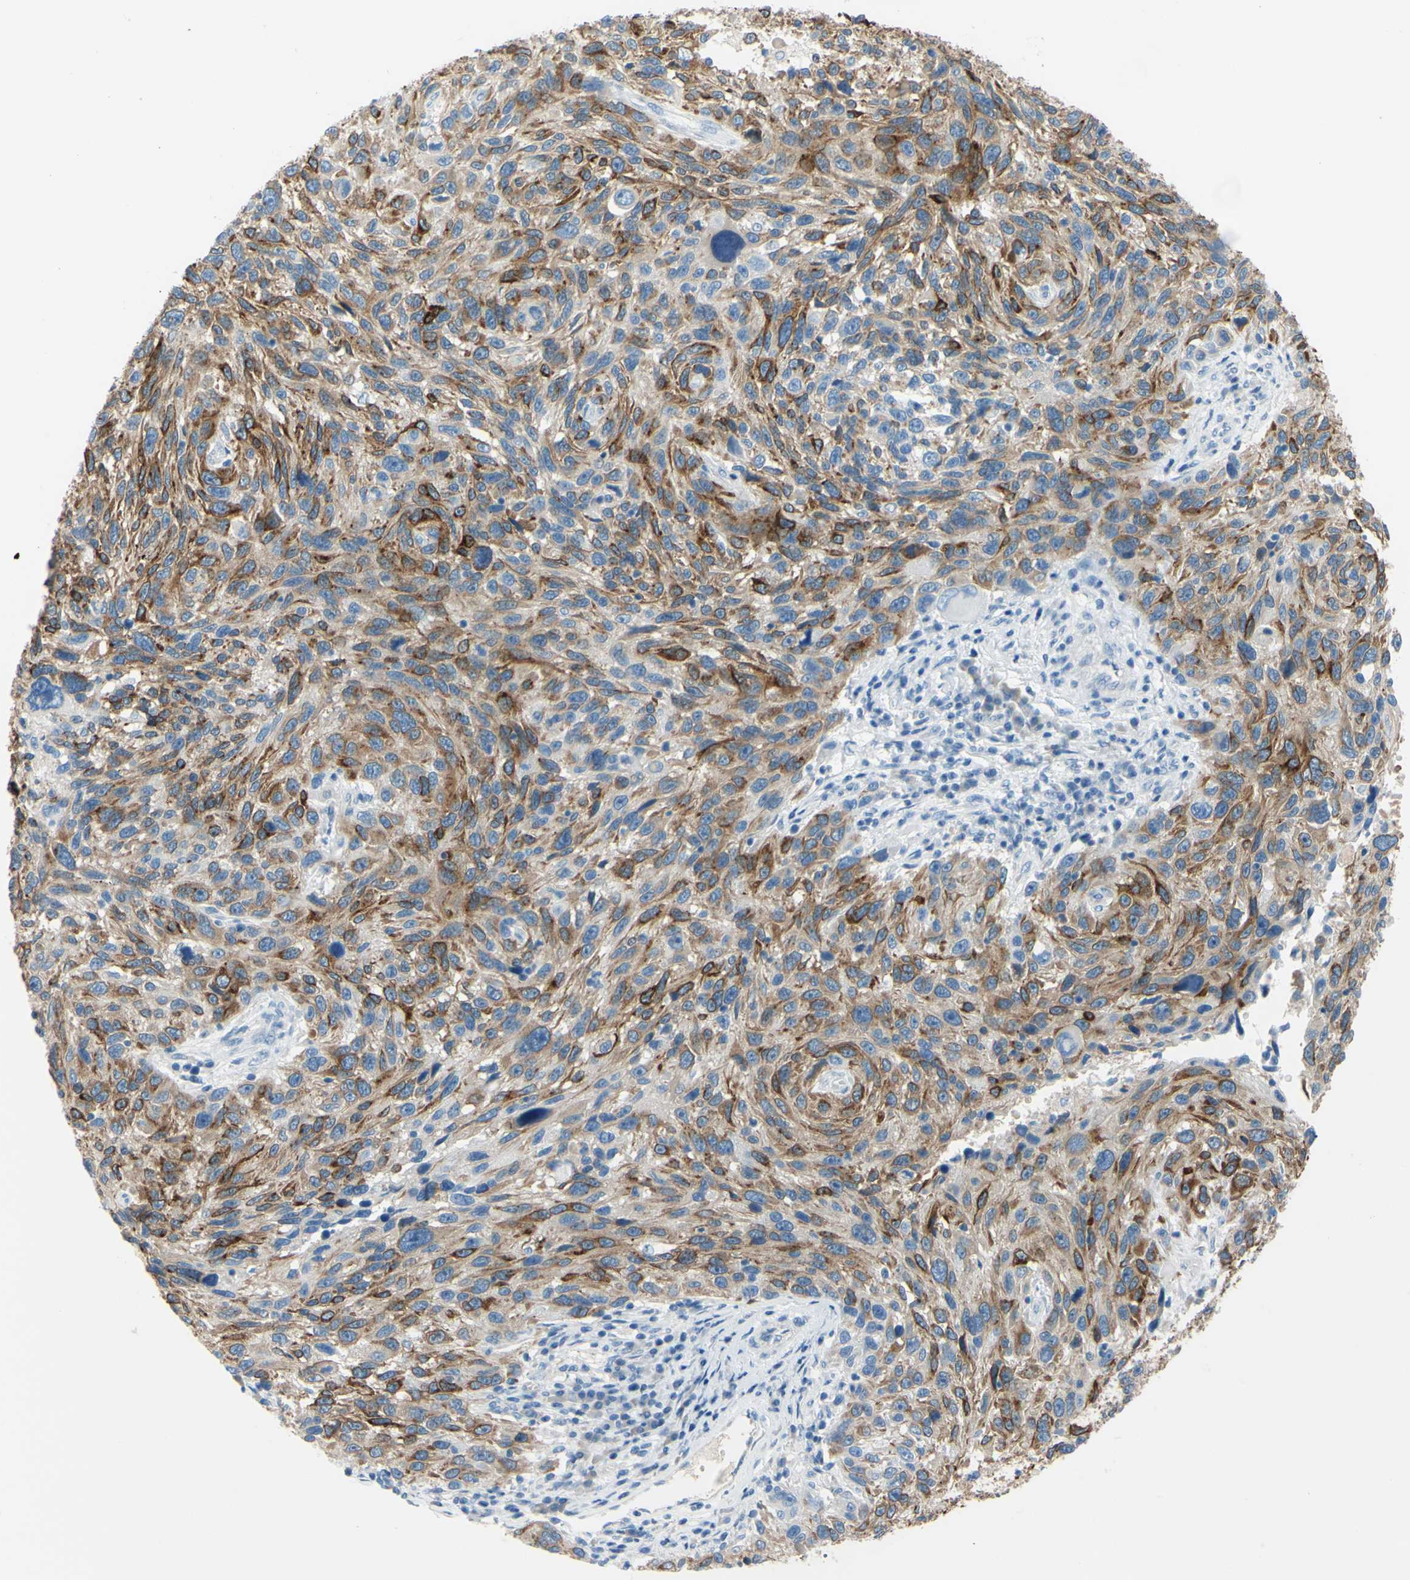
{"staining": {"intensity": "moderate", "quantity": ">75%", "location": "cytoplasmic/membranous"}, "tissue": "melanoma", "cell_type": "Tumor cells", "image_type": "cancer", "snomed": [{"axis": "morphology", "description": "Malignant melanoma, NOS"}, {"axis": "topography", "description": "Skin"}], "caption": "A high-resolution image shows immunohistochemistry staining of melanoma, which shows moderate cytoplasmic/membranous expression in approximately >75% of tumor cells.", "gene": "DCT", "patient": {"sex": "male", "age": 53}}